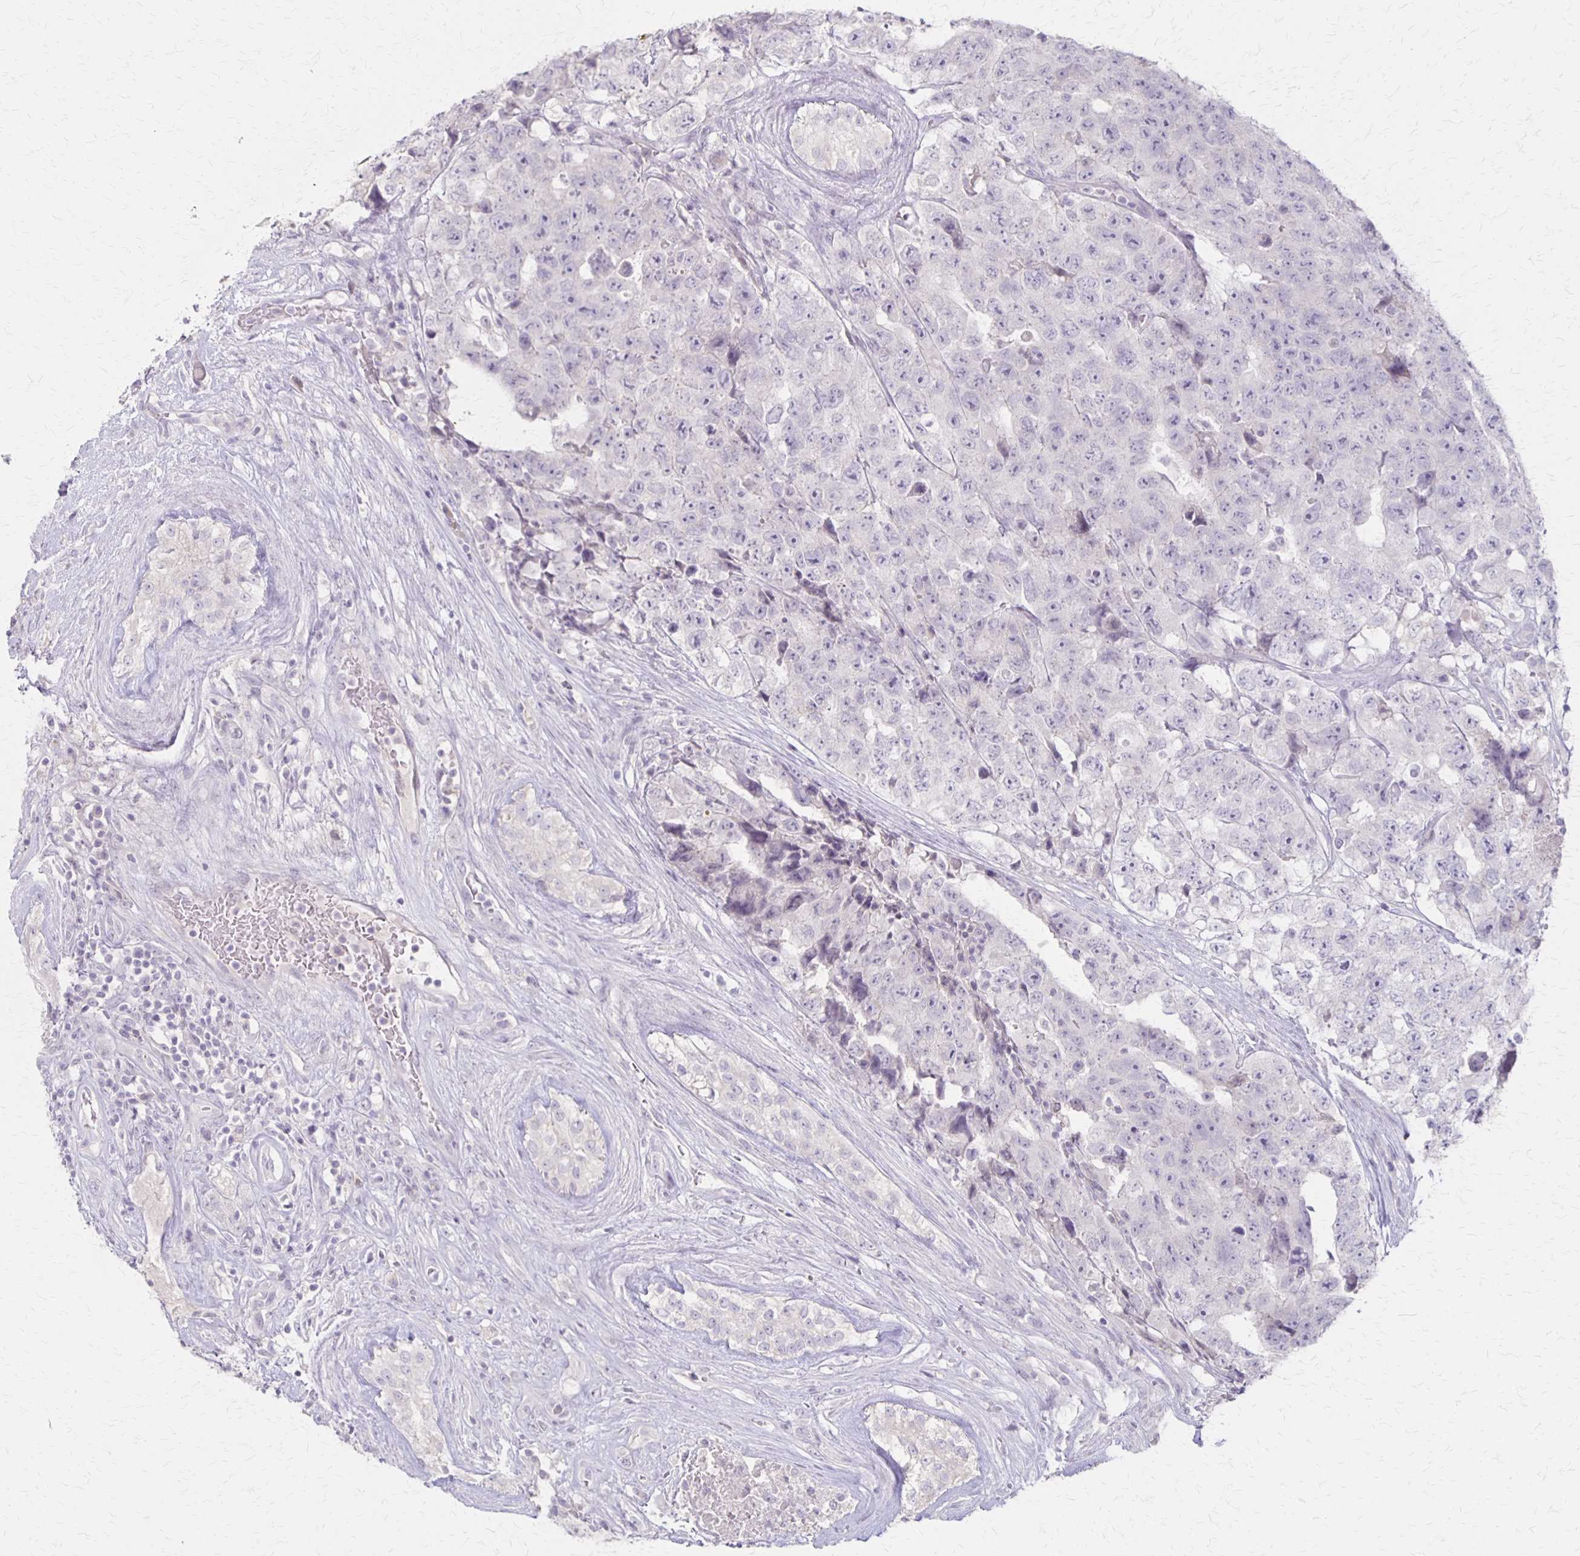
{"staining": {"intensity": "negative", "quantity": "none", "location": "none"}, "tissue": "testis cancer", "cell_type": "Tumor cells", "image_type": "cancer", "snomed": [{"axis": "morphology", "description": "Carcinoma, Embryonal, NOS"}, {"axis": "topography", "description": "Testis"}], "caption": "Tumor cells show no significant protein staining in testis cancer.", "gene": "SLC35E2B", "patient": {"sex": "male", "age": 24}}